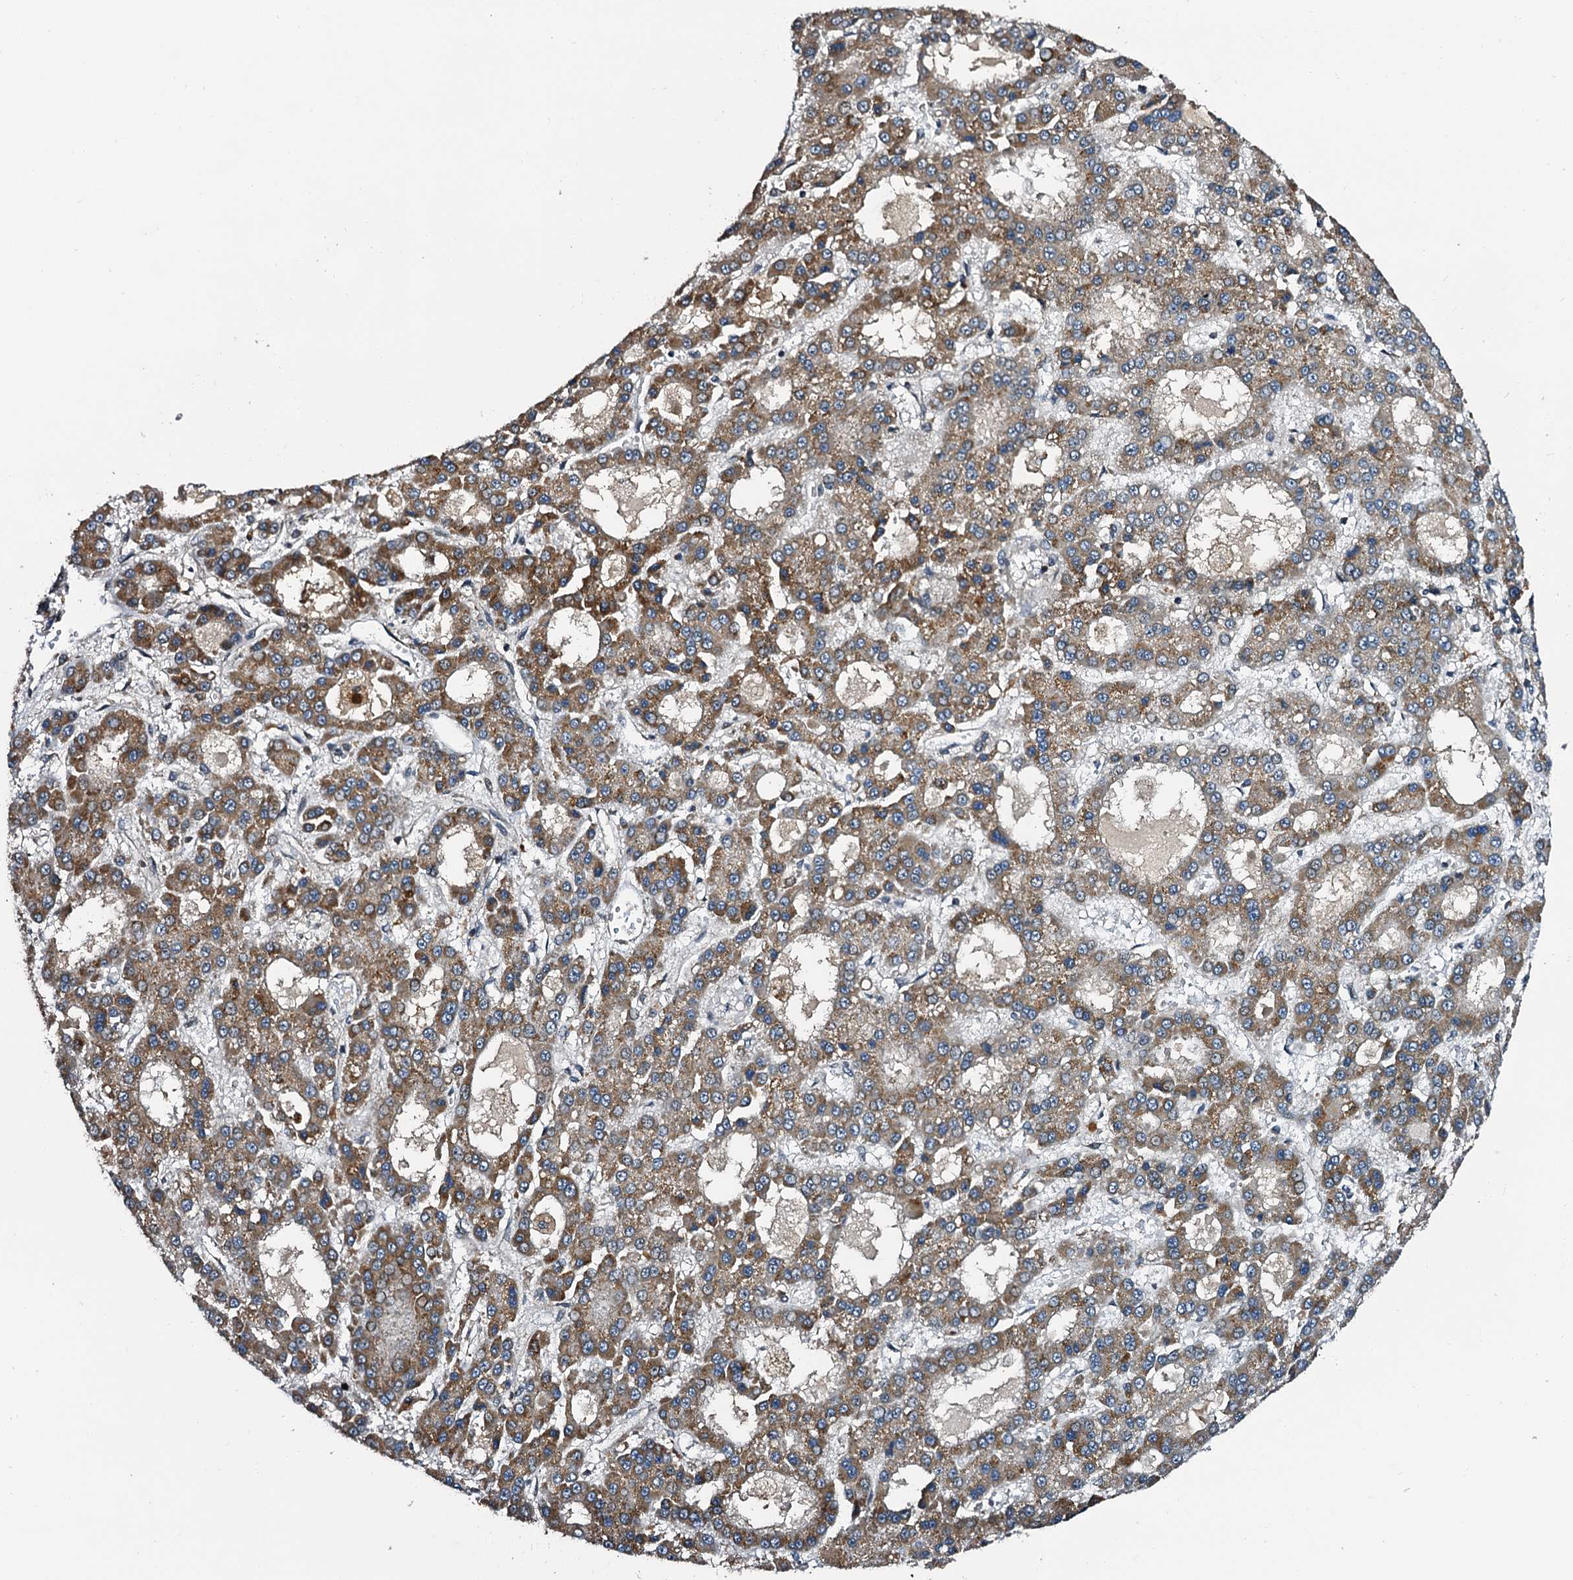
{"staining": {"intensity": "moderate", "quantity": ">75%", "location": "cytoplasmic/membranous"}, "tissue": "liver cancer", "cell_type": "Tumor cells", "image_type": "cancer", "snomed": [{"axis": "morphology", "description": "Carcinoma, Hepatocellular, NOS"}, {"axis": "topography", "description": "Liver"}], "caption": "Approximately >75% of tumor cells in human hepatocellular carcinoma (liver) show moderate cytoplasmic/membranous protein staining as visualized by brown immunohistochemical staining.", "gene": "NAA16", "patient": {"sex": "male", "age": 70}}